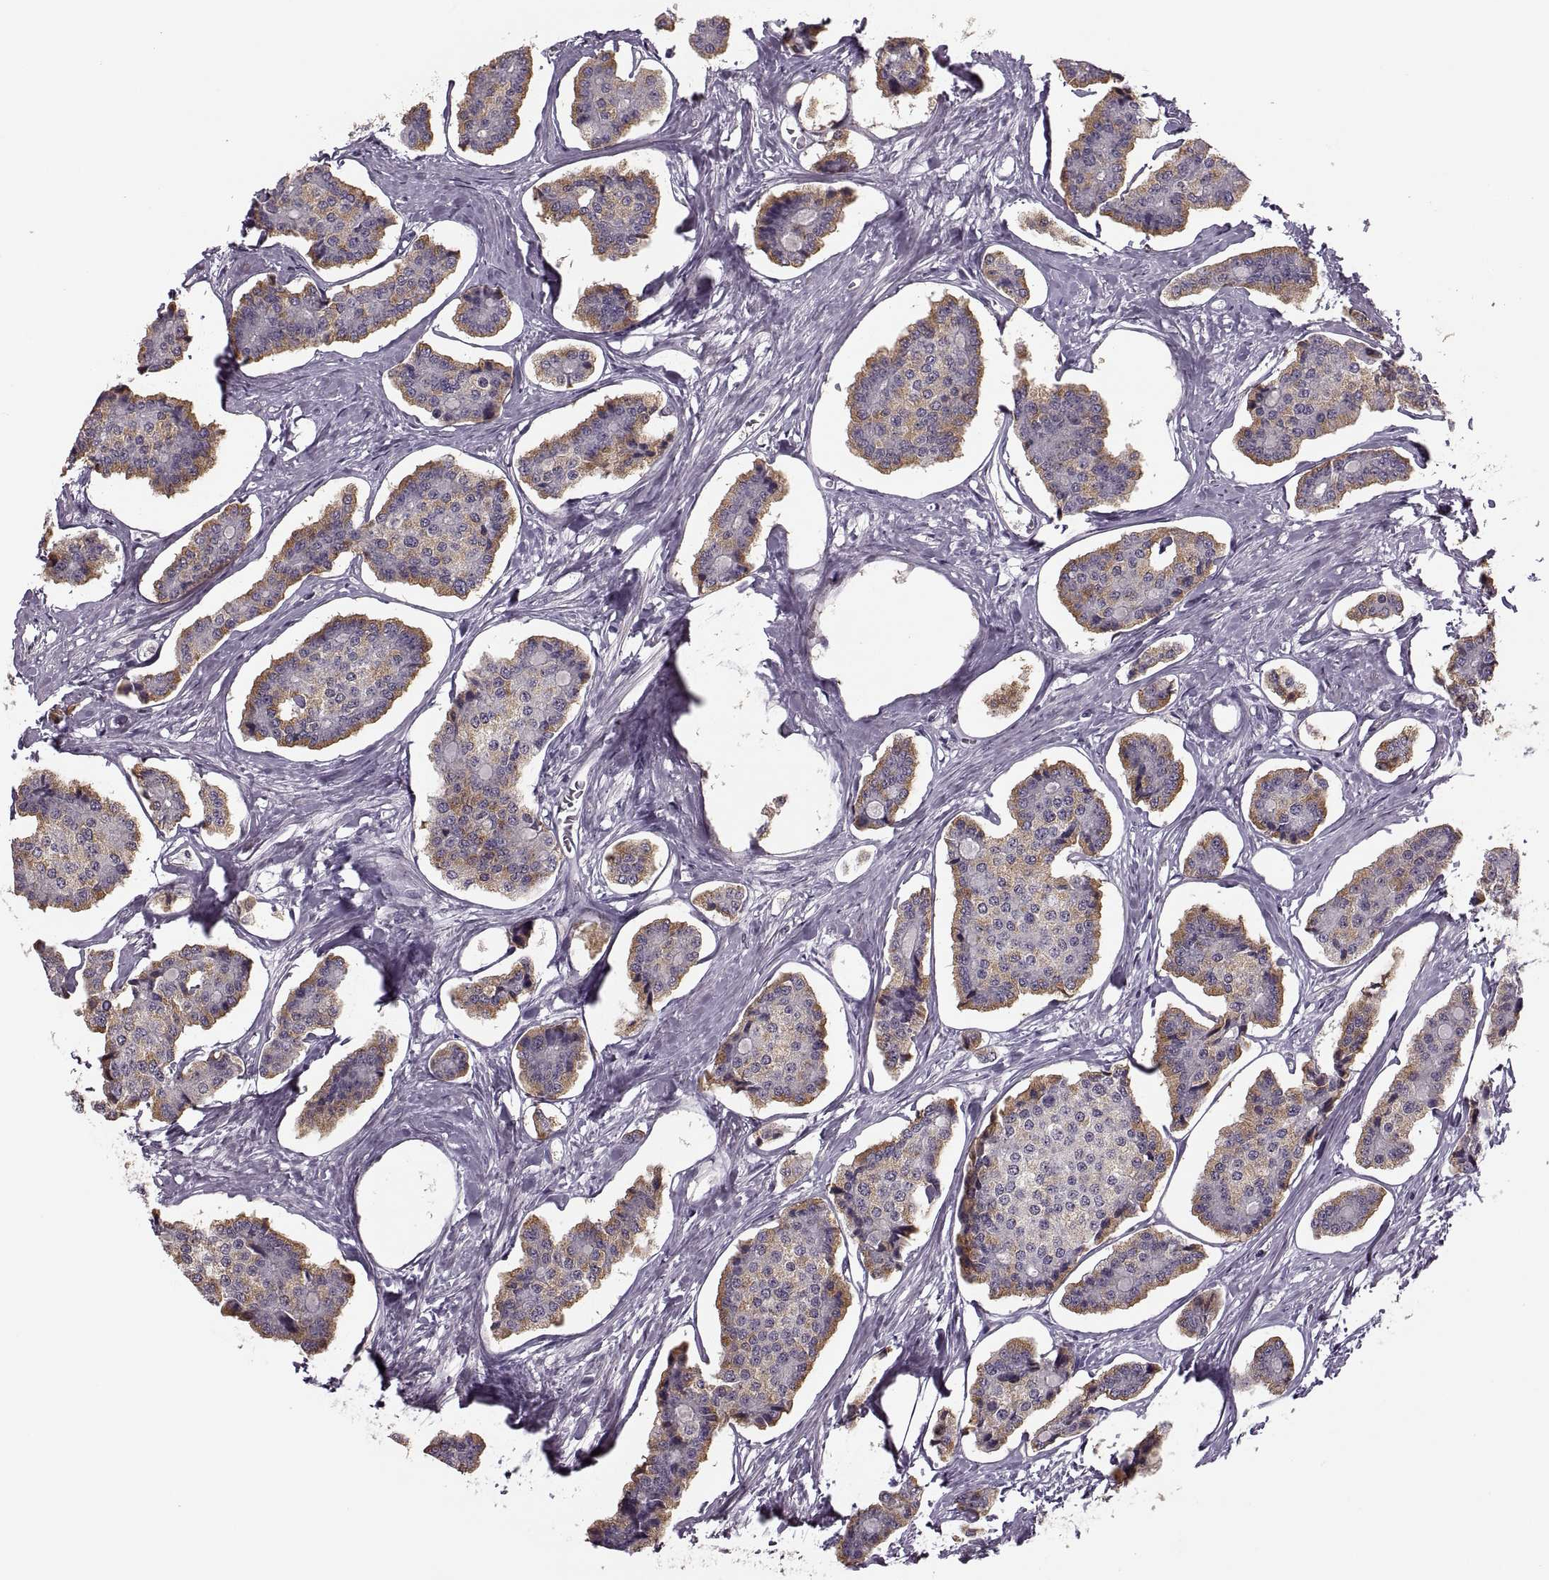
{"staining": {"intensity": "moderate", "quantity": "25%-75%", "location": "cytoplasmic/membranous"}, "tissue": "carcinoid", "cell_type": "Tumor cells", "image_type": "cancer", "snomed": [{"axis": "morphology", "description": "Carcinoid, malignant, NOS"}, {"axis": "topography", "description": "Small intestine"}], "caption": "Carcinoid stained with DAB (3,3'-diaminobenzidine) immunohistochemistry shows medium levels of moderate cytoplasmic/membranous positivity in about 25%-75% of tumor cells. The staining is performed using DAB (3,3'-diaminobenzidine) brown chromogen to label protein expression. The nuclei are counter-stained blue using hematoxylin.", "gene": "LUZP2", "patient": {"sex": "female", "age": 65}}